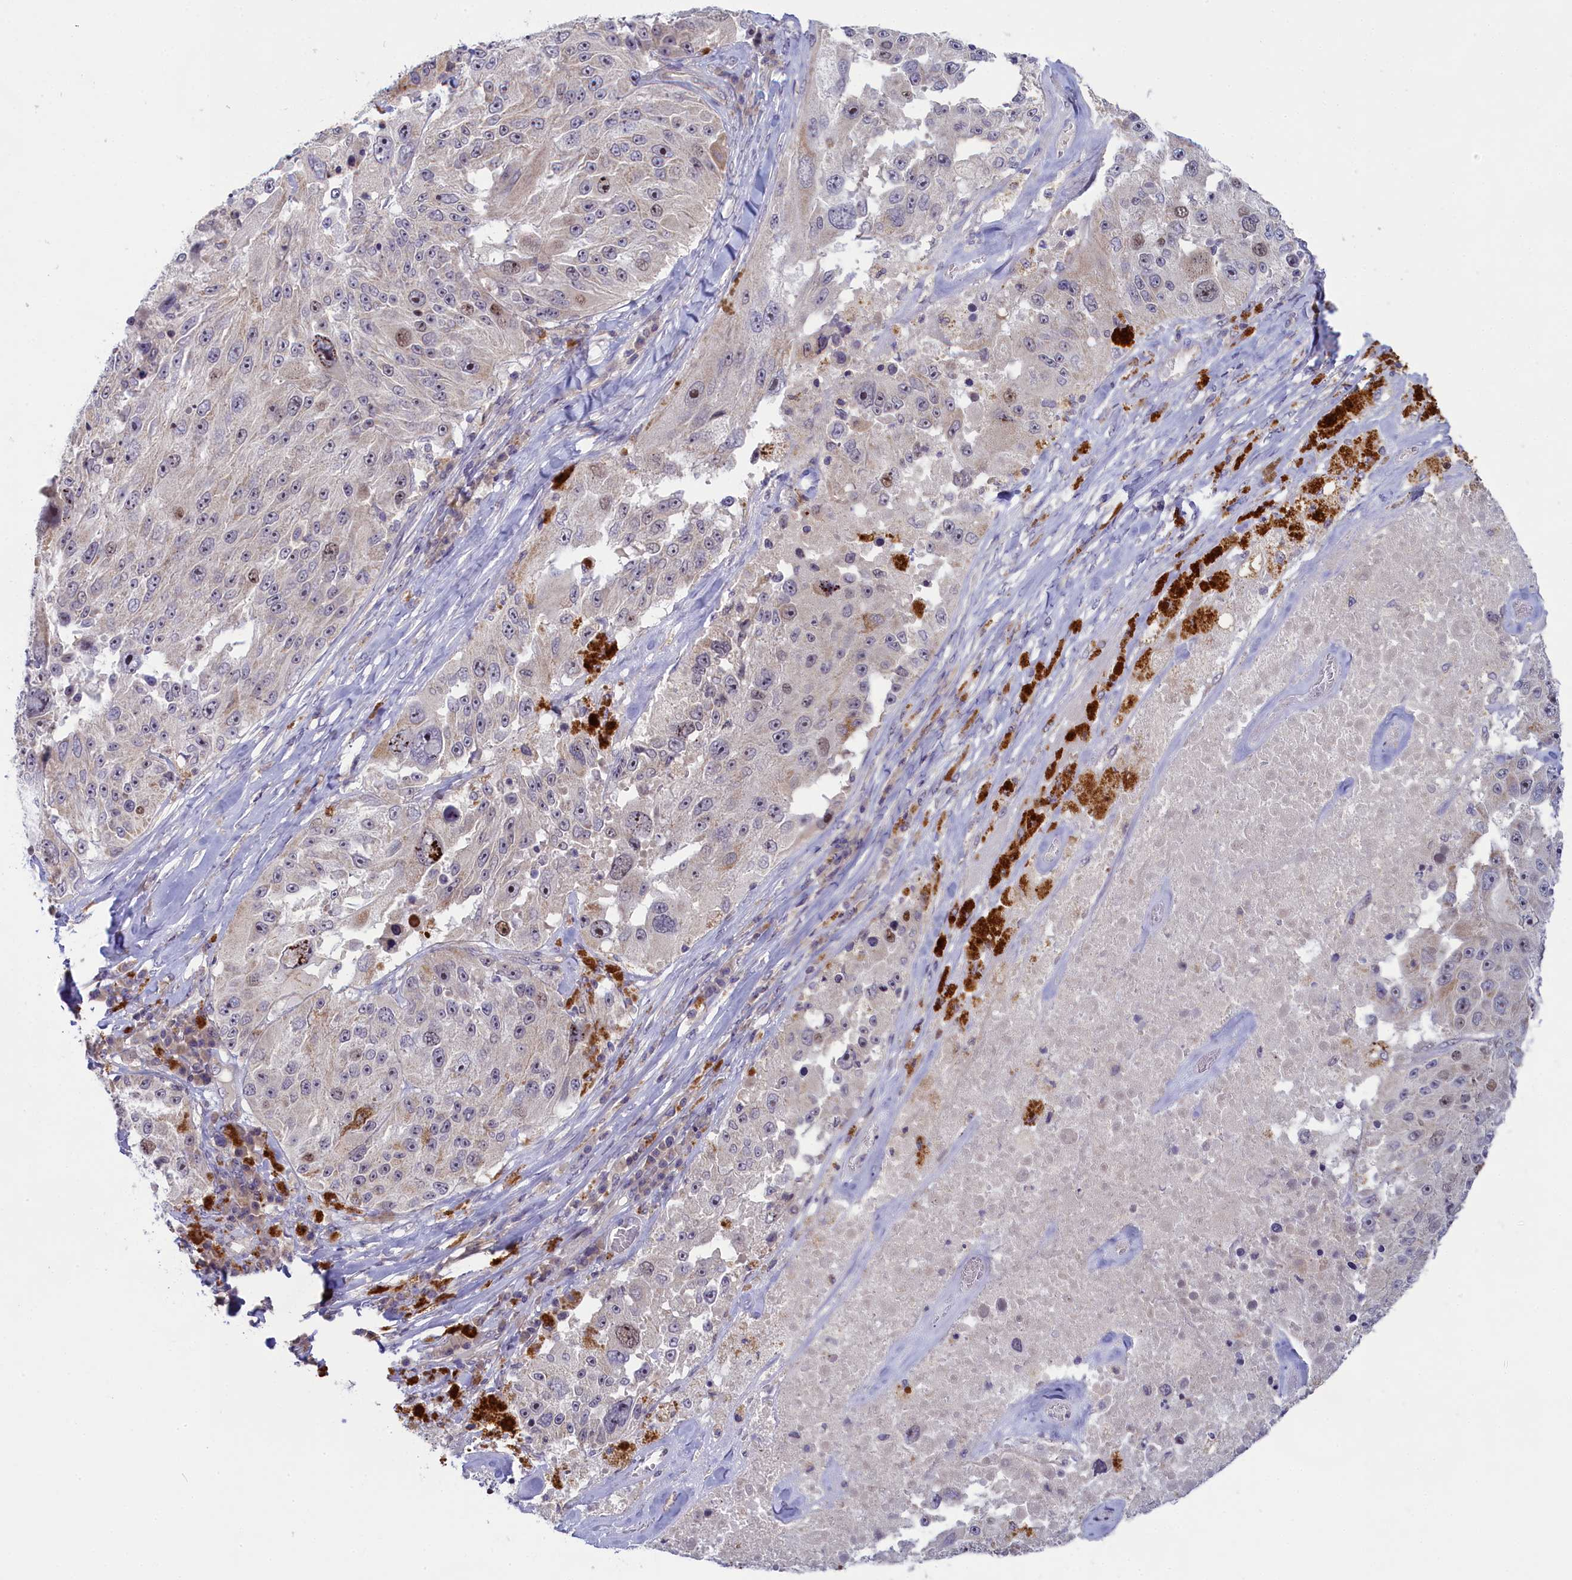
{"staining": {"intensity": "negative", "quantity": "none", "location": "none"}, "tissue": "melanoma", "cell_type": "Tumor cells", "image_type": "cancer", "snomed": [{"axis": "morphology", "description": "Malignant melanoma, Metastatic site"}, {"axis": "topography", "description": "Lymph node"}], "caption": "The photomicrograph exhibits no significant positivity in tumor cells of melanoma.", "gene": "CCL23", "patient": {"sex": "male", "age": 62}}